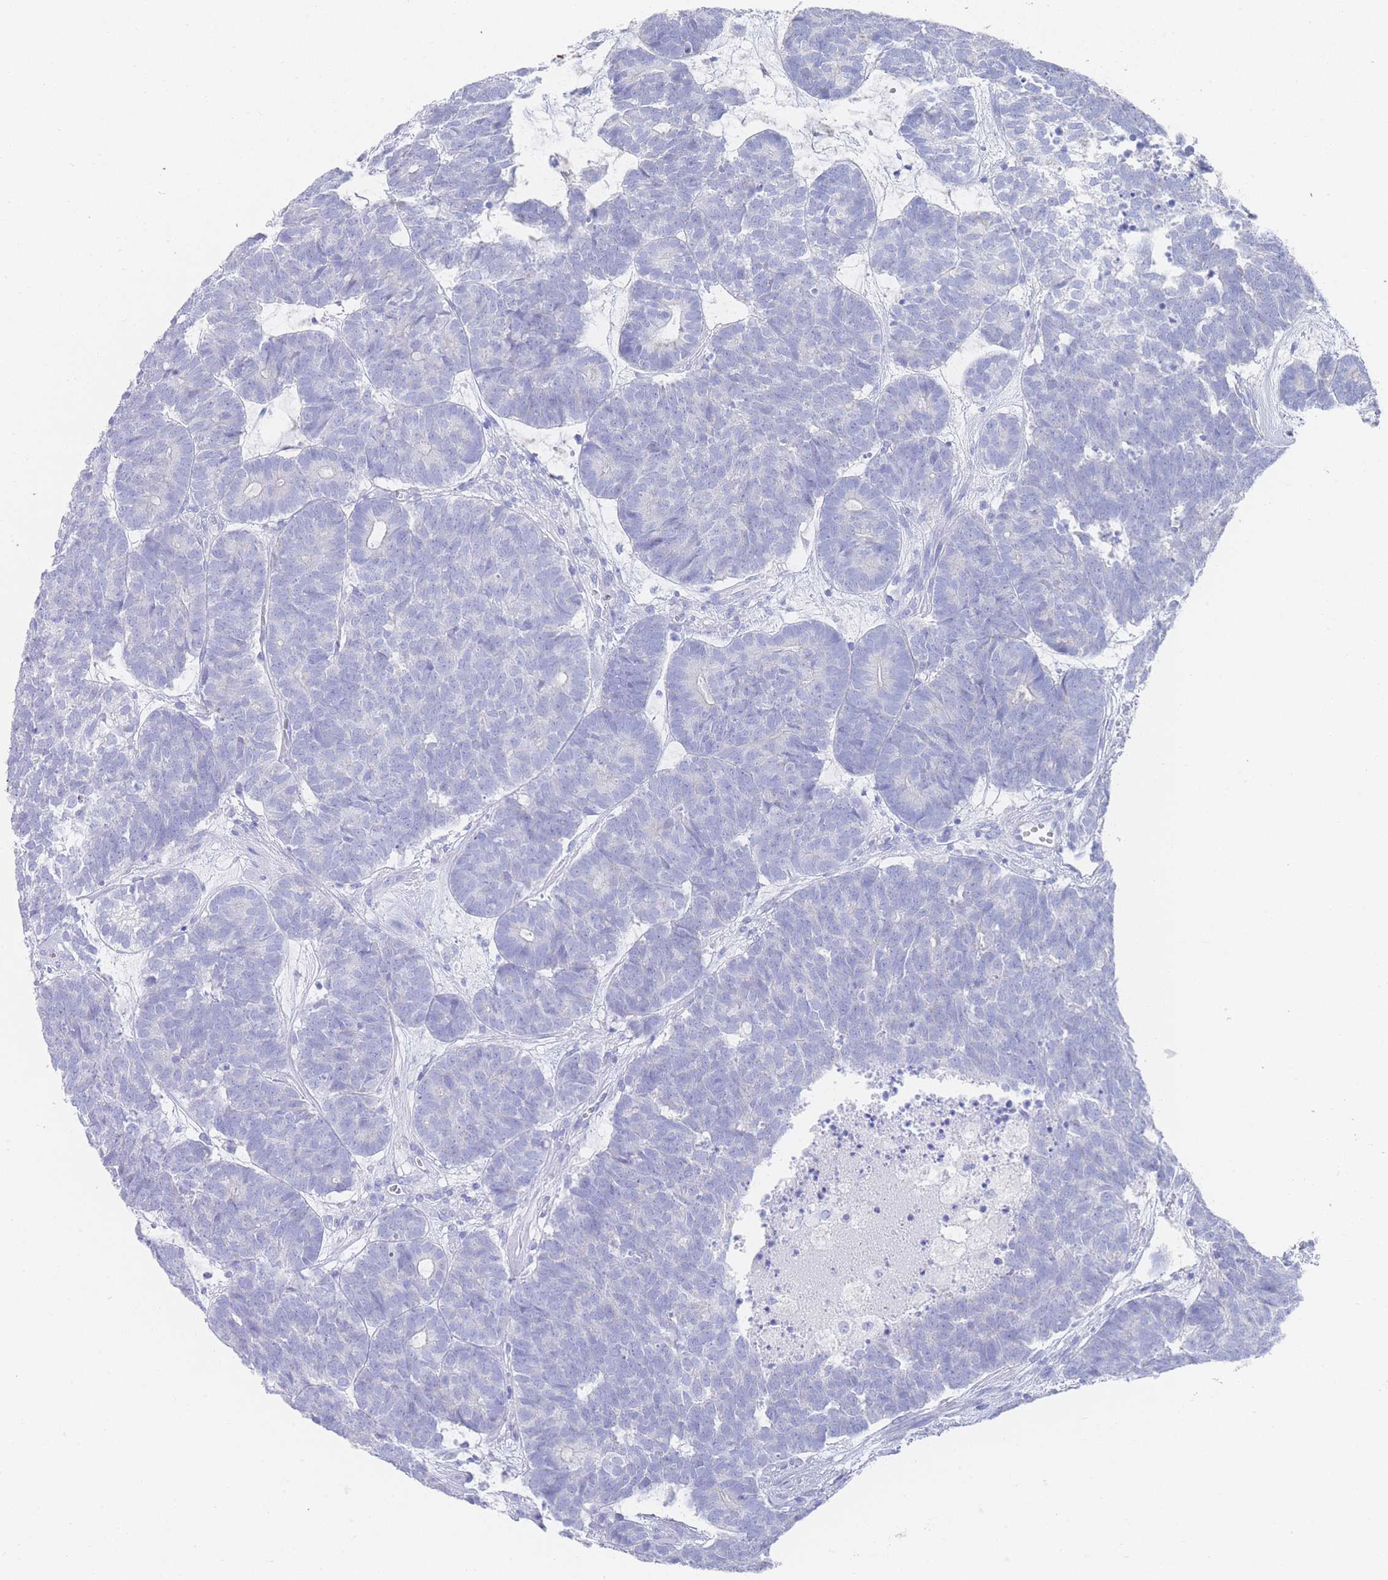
{"staining": {"intensity": "negative", "quantity": "none", "location": "none"}, "tissue": "head and neck cancer", "cell_type": "Tumor cells", "image_type": "cancer", "snomed": [{"axis": "morphology", "description": "Adenocarcinoma, NOS"}, {"axis": "topography", "description": "Head-Neck"}], "caption": "Head and neck adenocarcinoma was stained to show a protein in brown. There is no significant staining in tumor cells. Nuclei are stained in blue.", "gene": "LRRC37A", "patient": {"sex": "female", "age": 81}}